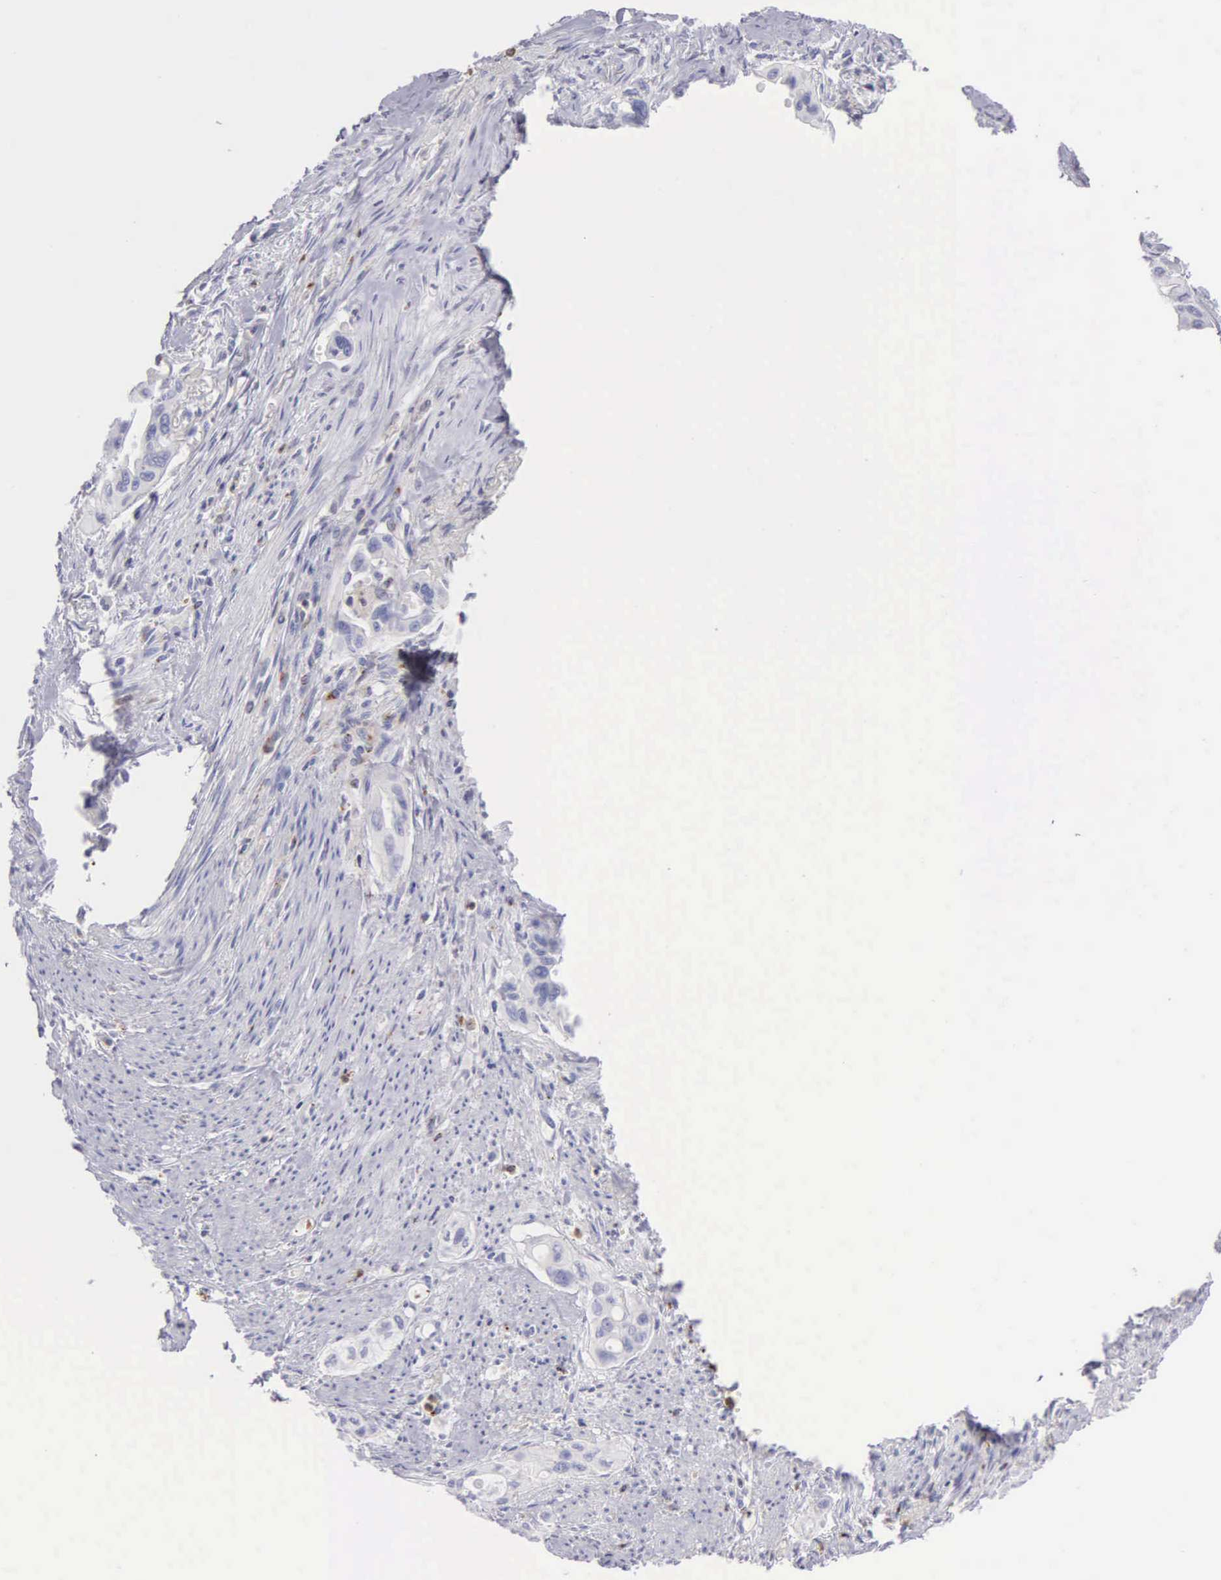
{"staining": {"intensity": "negative", "quantity": "none", "location": "none"}, "tissue": "pancreatic cancer", "cell_type": "Tumor cells", "image_type": "cancer", "snomed": [{"axis": "morphology", "description": "Adenocarcinoma, NOS"}, {"axis": "topography", "description": "Pancreas"}], "caption": "There is no significant staining in tumor cells of pancreatic adenocarcinoma.", "gene": "SRGN", "patient": {"sex": "male", "age": 77}}